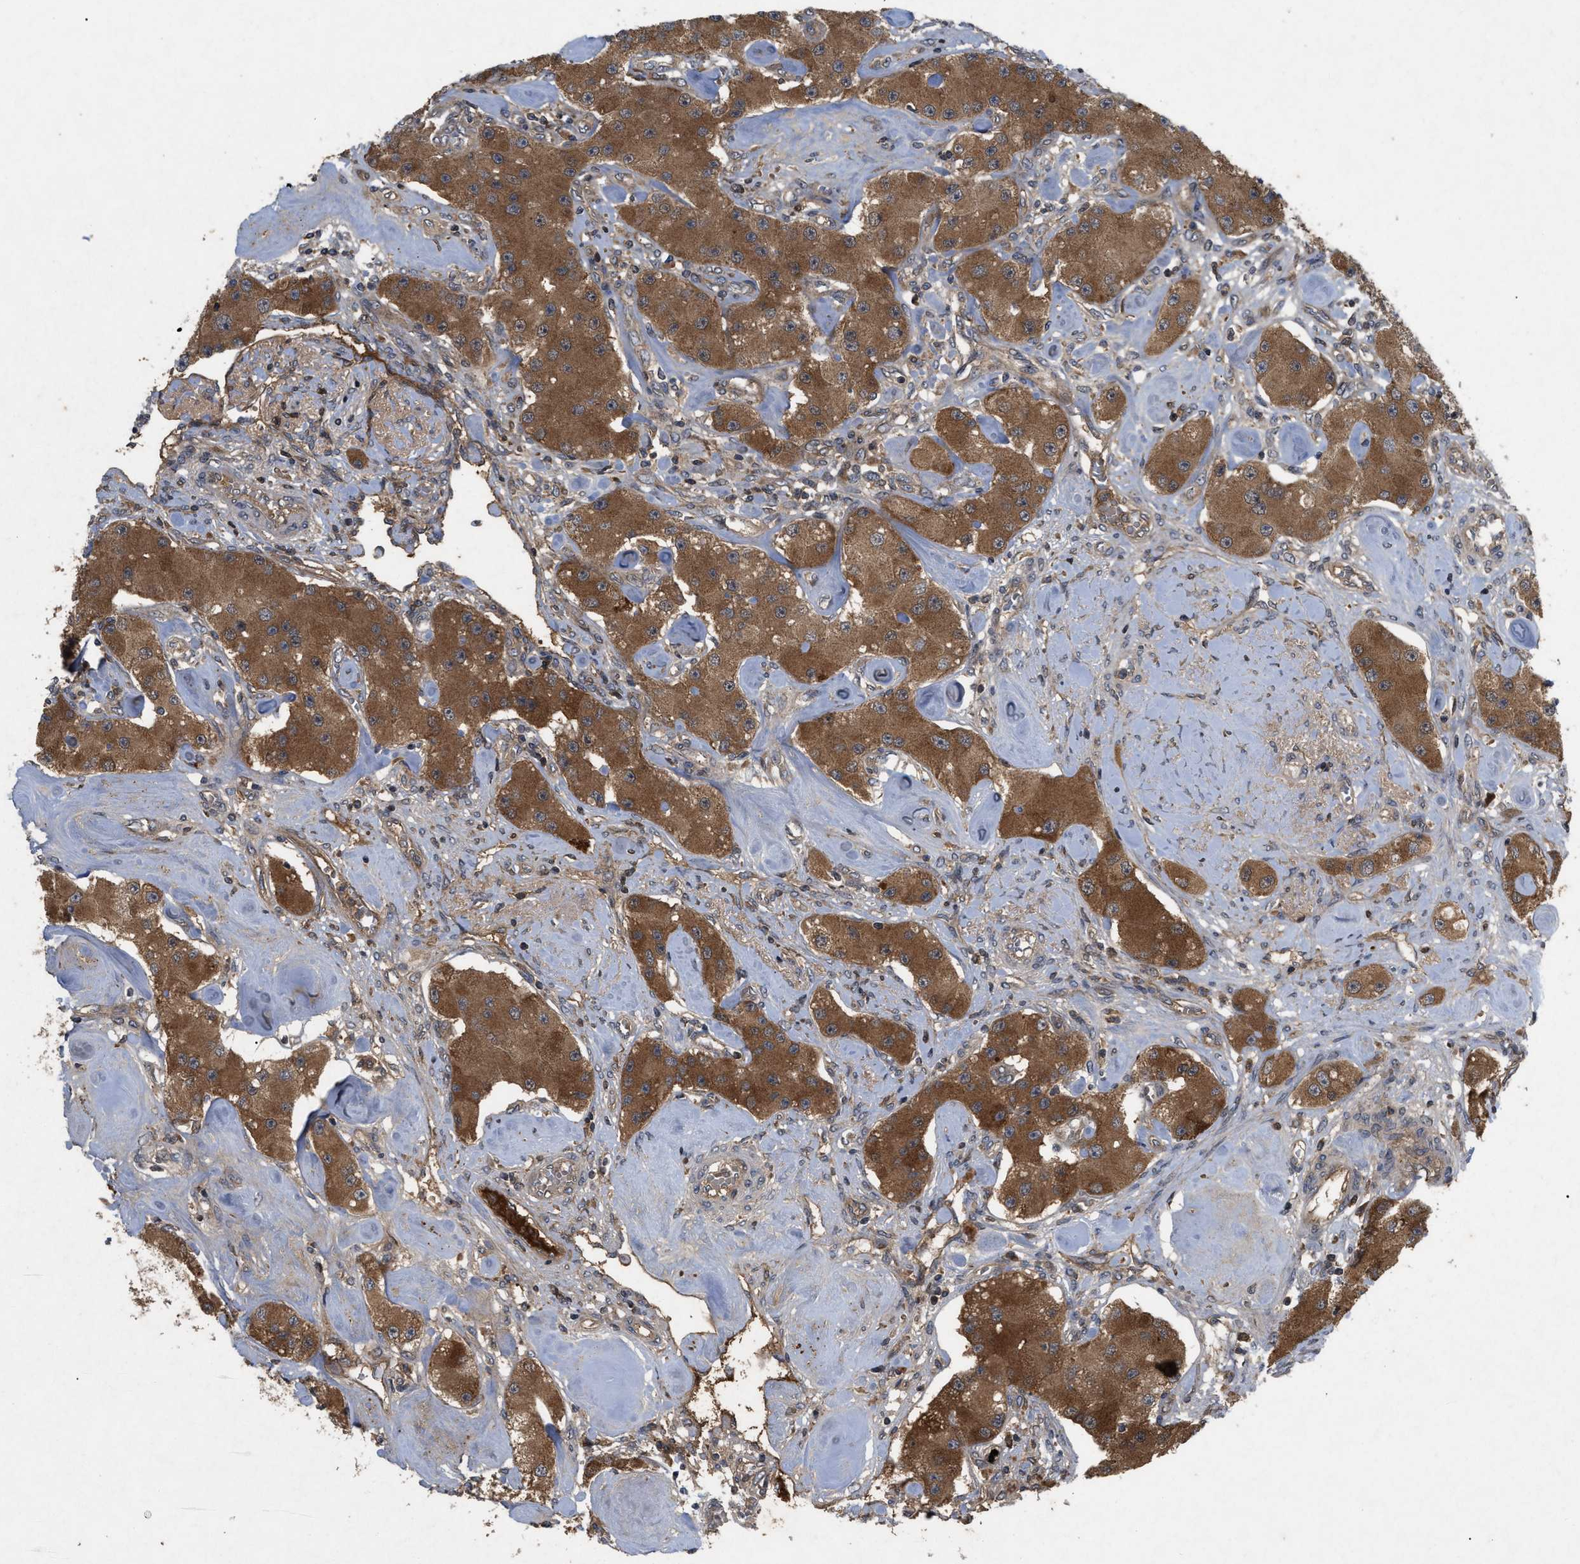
{"staining": {"intensity": "moderate", "quantity": ">75%", "location": "cytoplasmic/membranous"}, "tissue": "carcinoid", "cell_type": "Tumor cells", "image_type": "cancer", "snomed": [{"axis": "morphology", "description": "Carcinoid, malignant, NOS"}, {"axis": "topography", "description": "Pancreas"}], "caption": "Approximately >75% of tumor cells in human carcinoid (malignant) show moderate cytoplasmic/membranous protein positivity as visualized by brown immunohistochemical staining.", "gene": "RAB2A", "patient": {"sex": "male", "age": 41}}